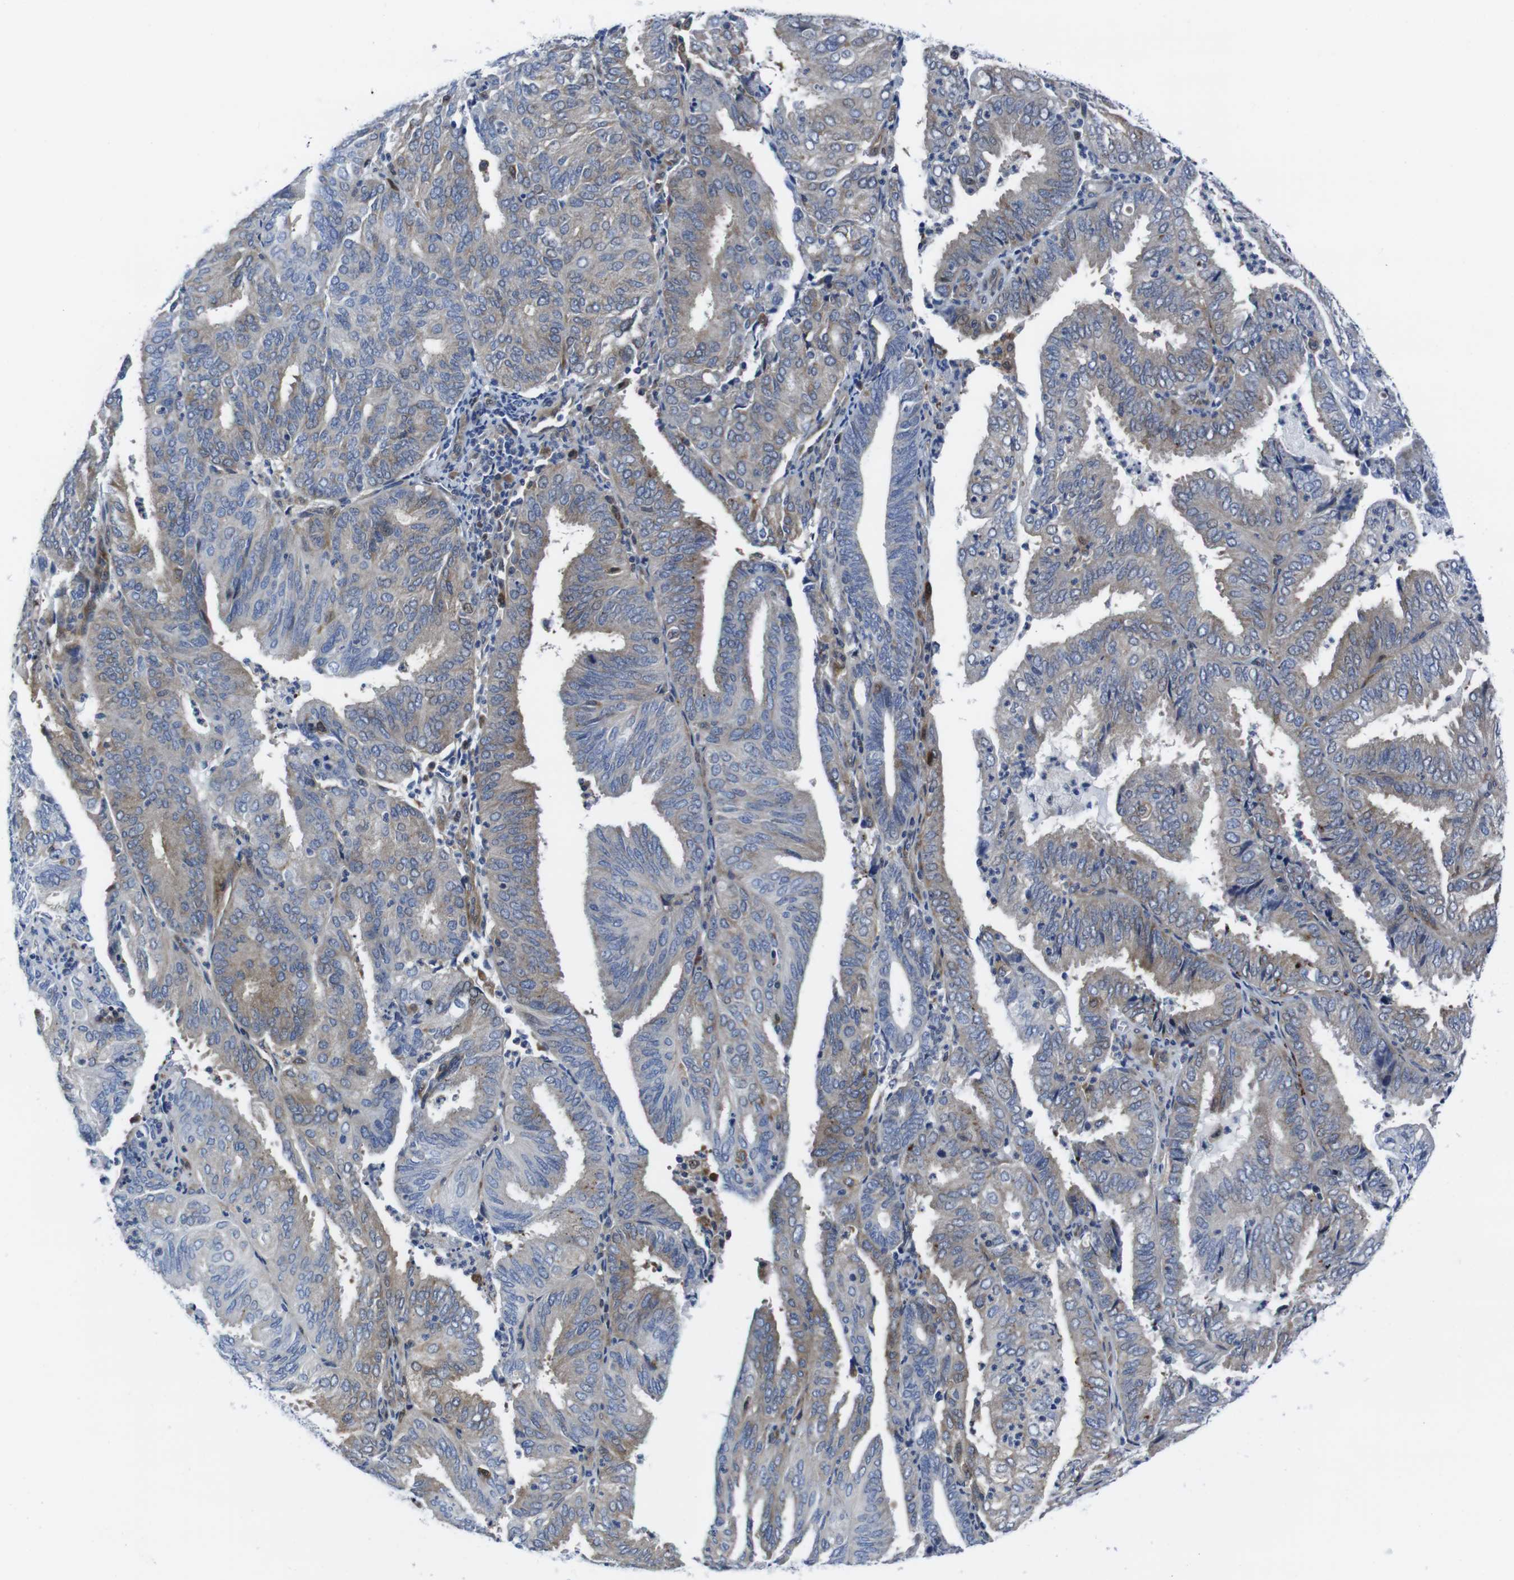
{"staining": {"intensity": "weak", "quantity": ">75%", "location": "cytoplasmic/membranous"}, "tissue": "endometrial cancer", "cell_type": "Tumor cells", "image_type": "cancer", "snomed": [{"axis": "morphology", "description": "Adenocarcinoma, NOS"}, {"axis": "topography", "description": "Uterus"}], "caption": "A photomicrograph showing weak cytoplasmic/membranous positivity in about >75% of tumor cells in adenocarcinoma (endometrial), as visualized by brown immunohistochemical staining.", "gene": "EIF4A1", "patient": {"sex": "female", "age": 60}}